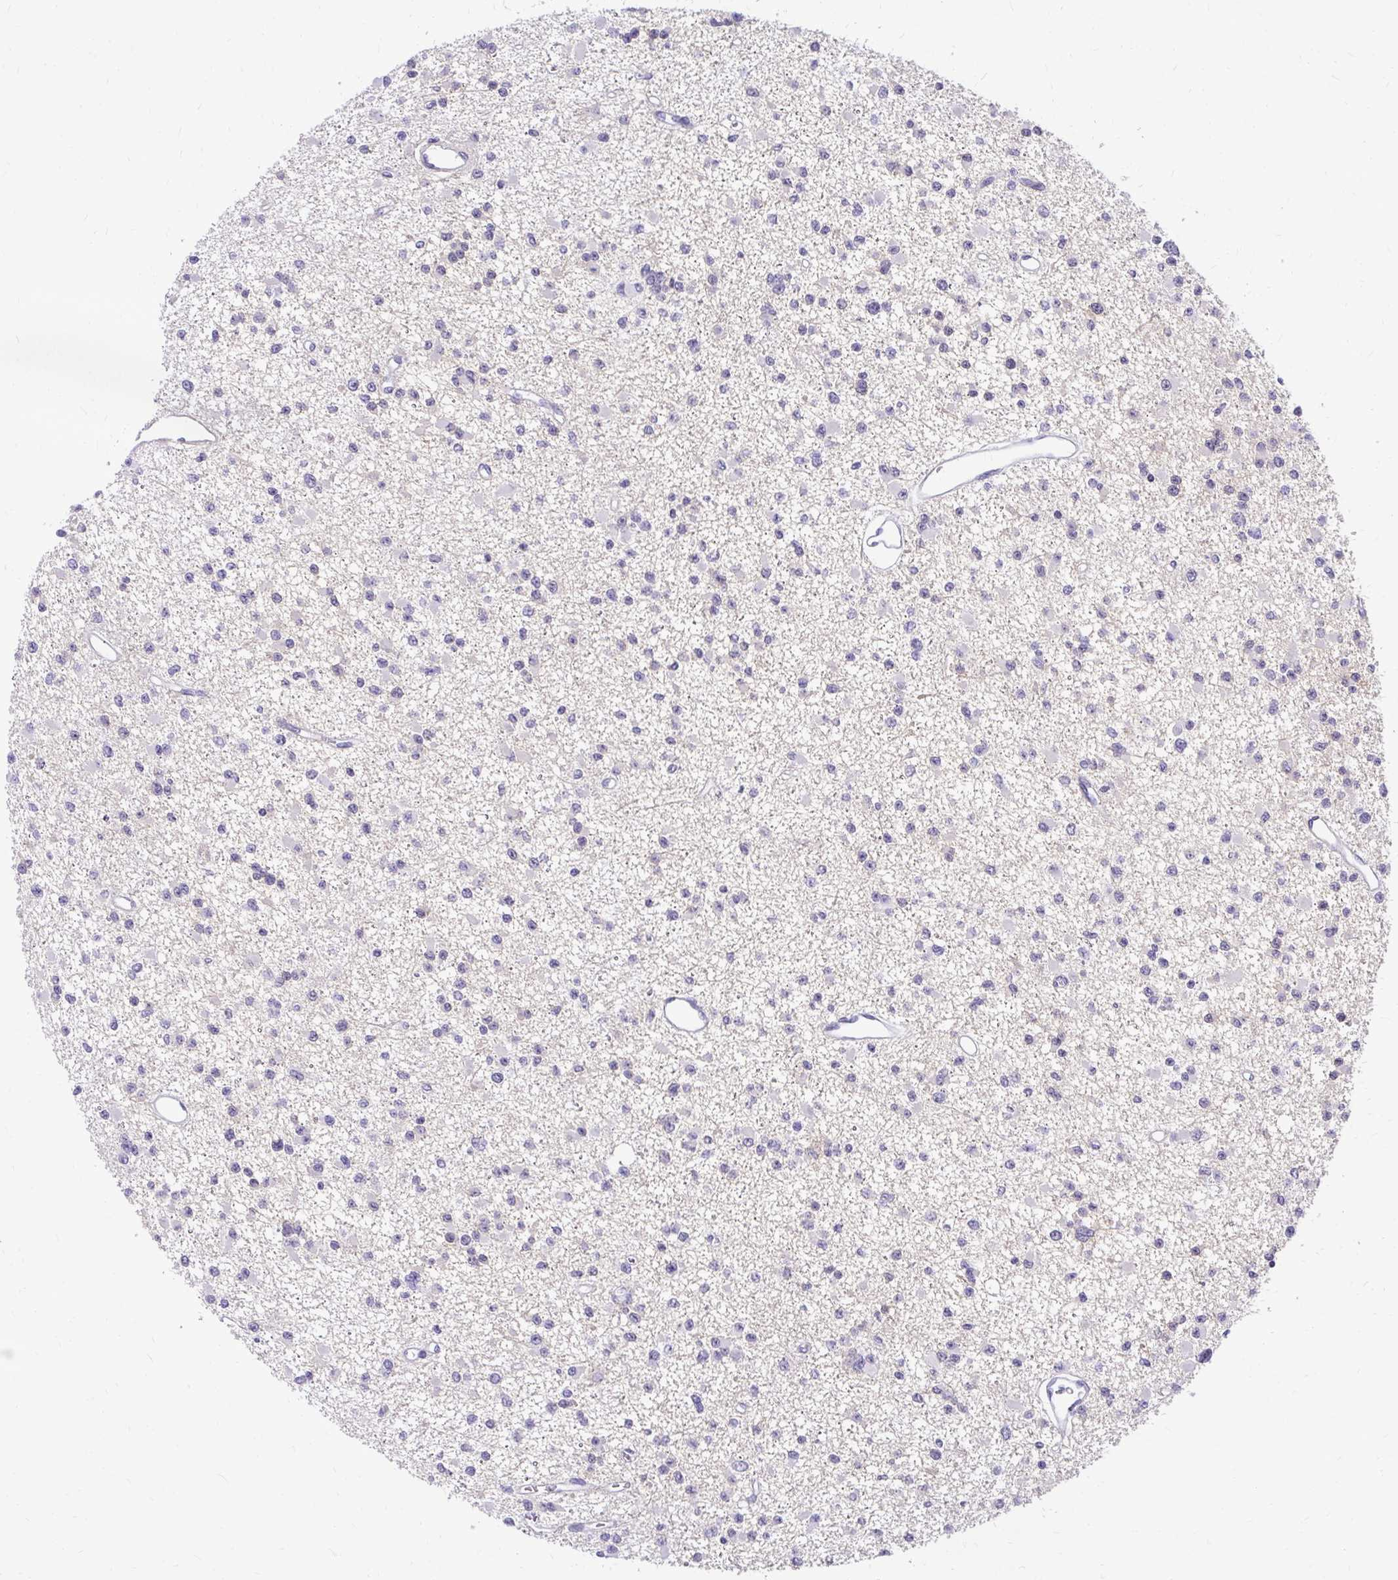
{"staining": {"intensity": "negative", "quantity": "none", "location": "none"}, "tissue": "glioma", "cell_type": "Tumor cells", "image_type": "cancer", "snomed": [{"axis": "morphology", "description": "Glioma, malignant, Low grade"}, {"axis": "topography", "description": "Brain"}], "caption": "Immunohistochemistry (IHC) of human malignant glioma (low-grade) exhibits no staining in tumor cells. (Stains: DAB immunohistochemistry (IHC) with hematoxylin counter stain, Microscopy: brightfield microscopy at high magnification).", "gene": "NIFK", "patient": {"sex": "female", "age": 22}}